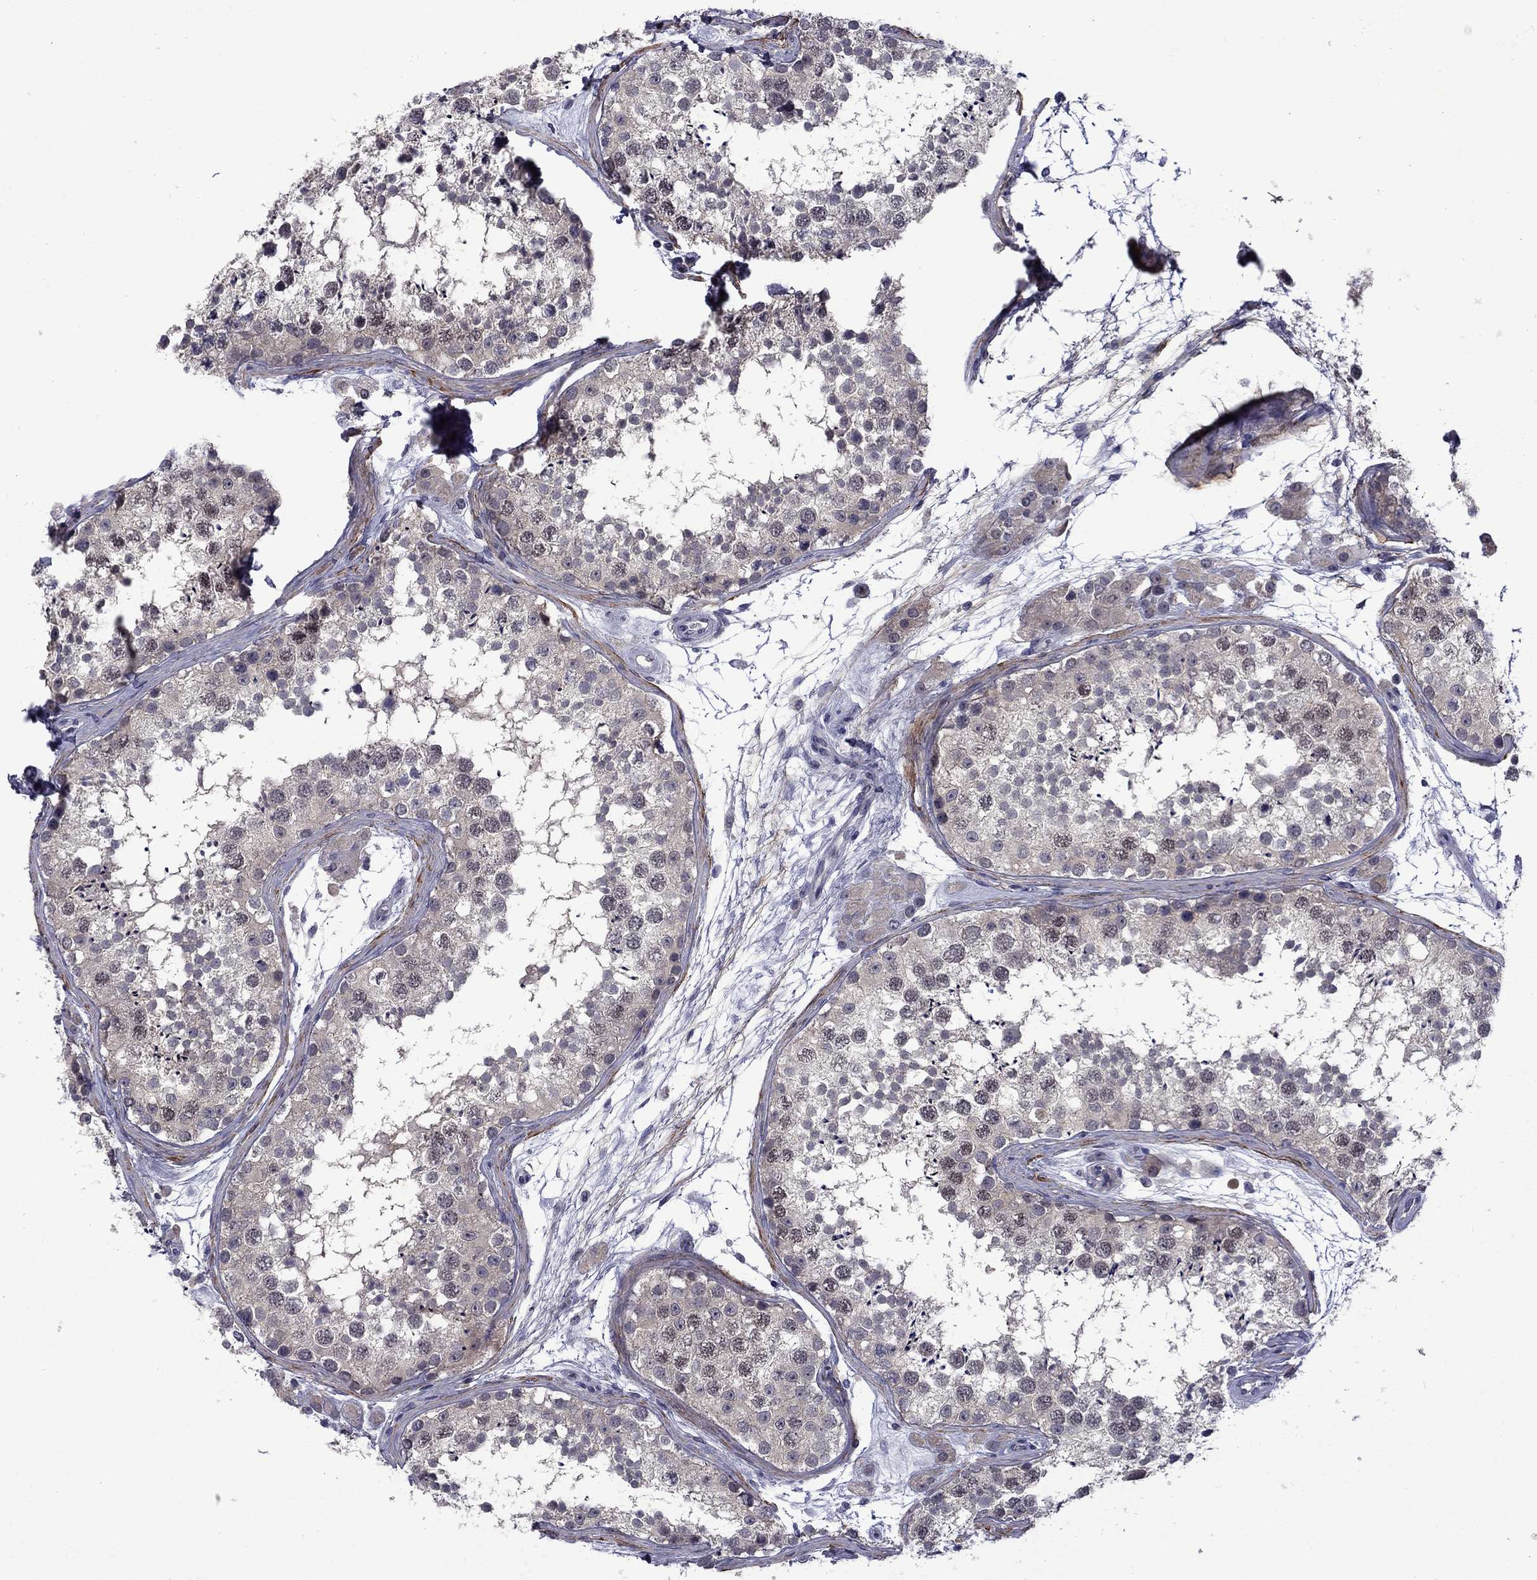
{"staining": {"intensity": "weak", "quantity": "<25%", "location": "cytoplasmic/membranous"}, "tissue": "testis", "cell_type": "Cells in seminiferous ducts", "image_type": "normal", "snomed": [{"axis": "morphology", "description": "Normal tissue, NOS"}, {"axis": "topography", "description": "Testis"}], "caption": "An immunohistochemistry (IHC) image of normal testis is shown. There is no staining in cells in seminiferous ducts of testis. The staining is performed using DAB (3,3'-diaminobenzidine) brown chromogen with nuclei counter-stained in using hematoxylin.", "gene": "SNTA1", "patient": {"sex": "male", "age": 41}}